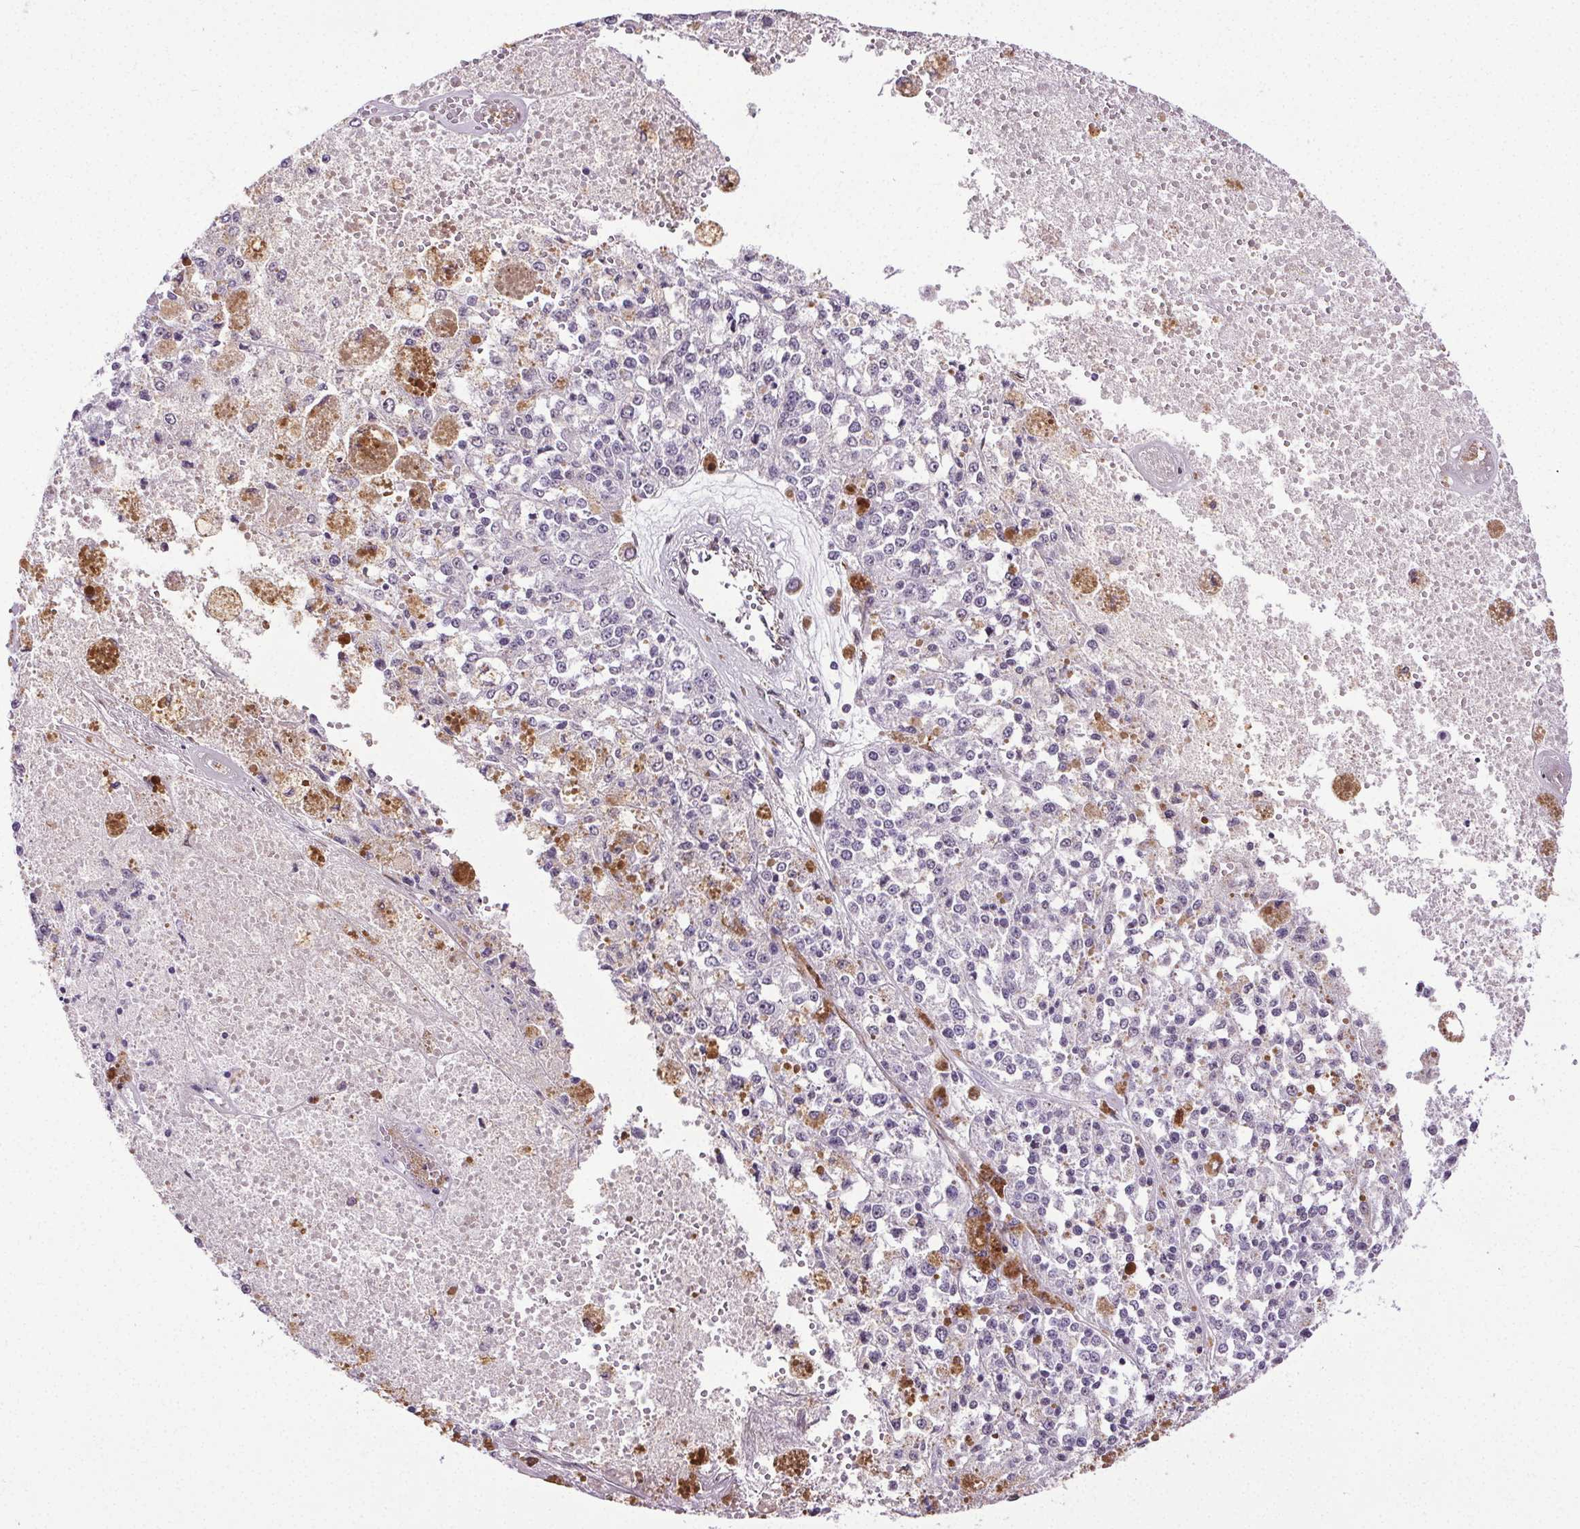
{"staining": {"intensity": "negative", "quantity": "none", "location": "none"}, "tissue": "melanoma", "cell_type": "Tumor cells", "image_type": "cancer", "snomed": [{"axis": "morphology", "description": "Malignant melanoma, Metastatic site"}, {"axis": "topography", "description": "Lymph node"}], "caption": "Human melanoma stained for a protein using immunohistochemistry reveals no staining in tumor cells.", "gene": "GP6", "patient": {"sex": "female", "age": 64}}